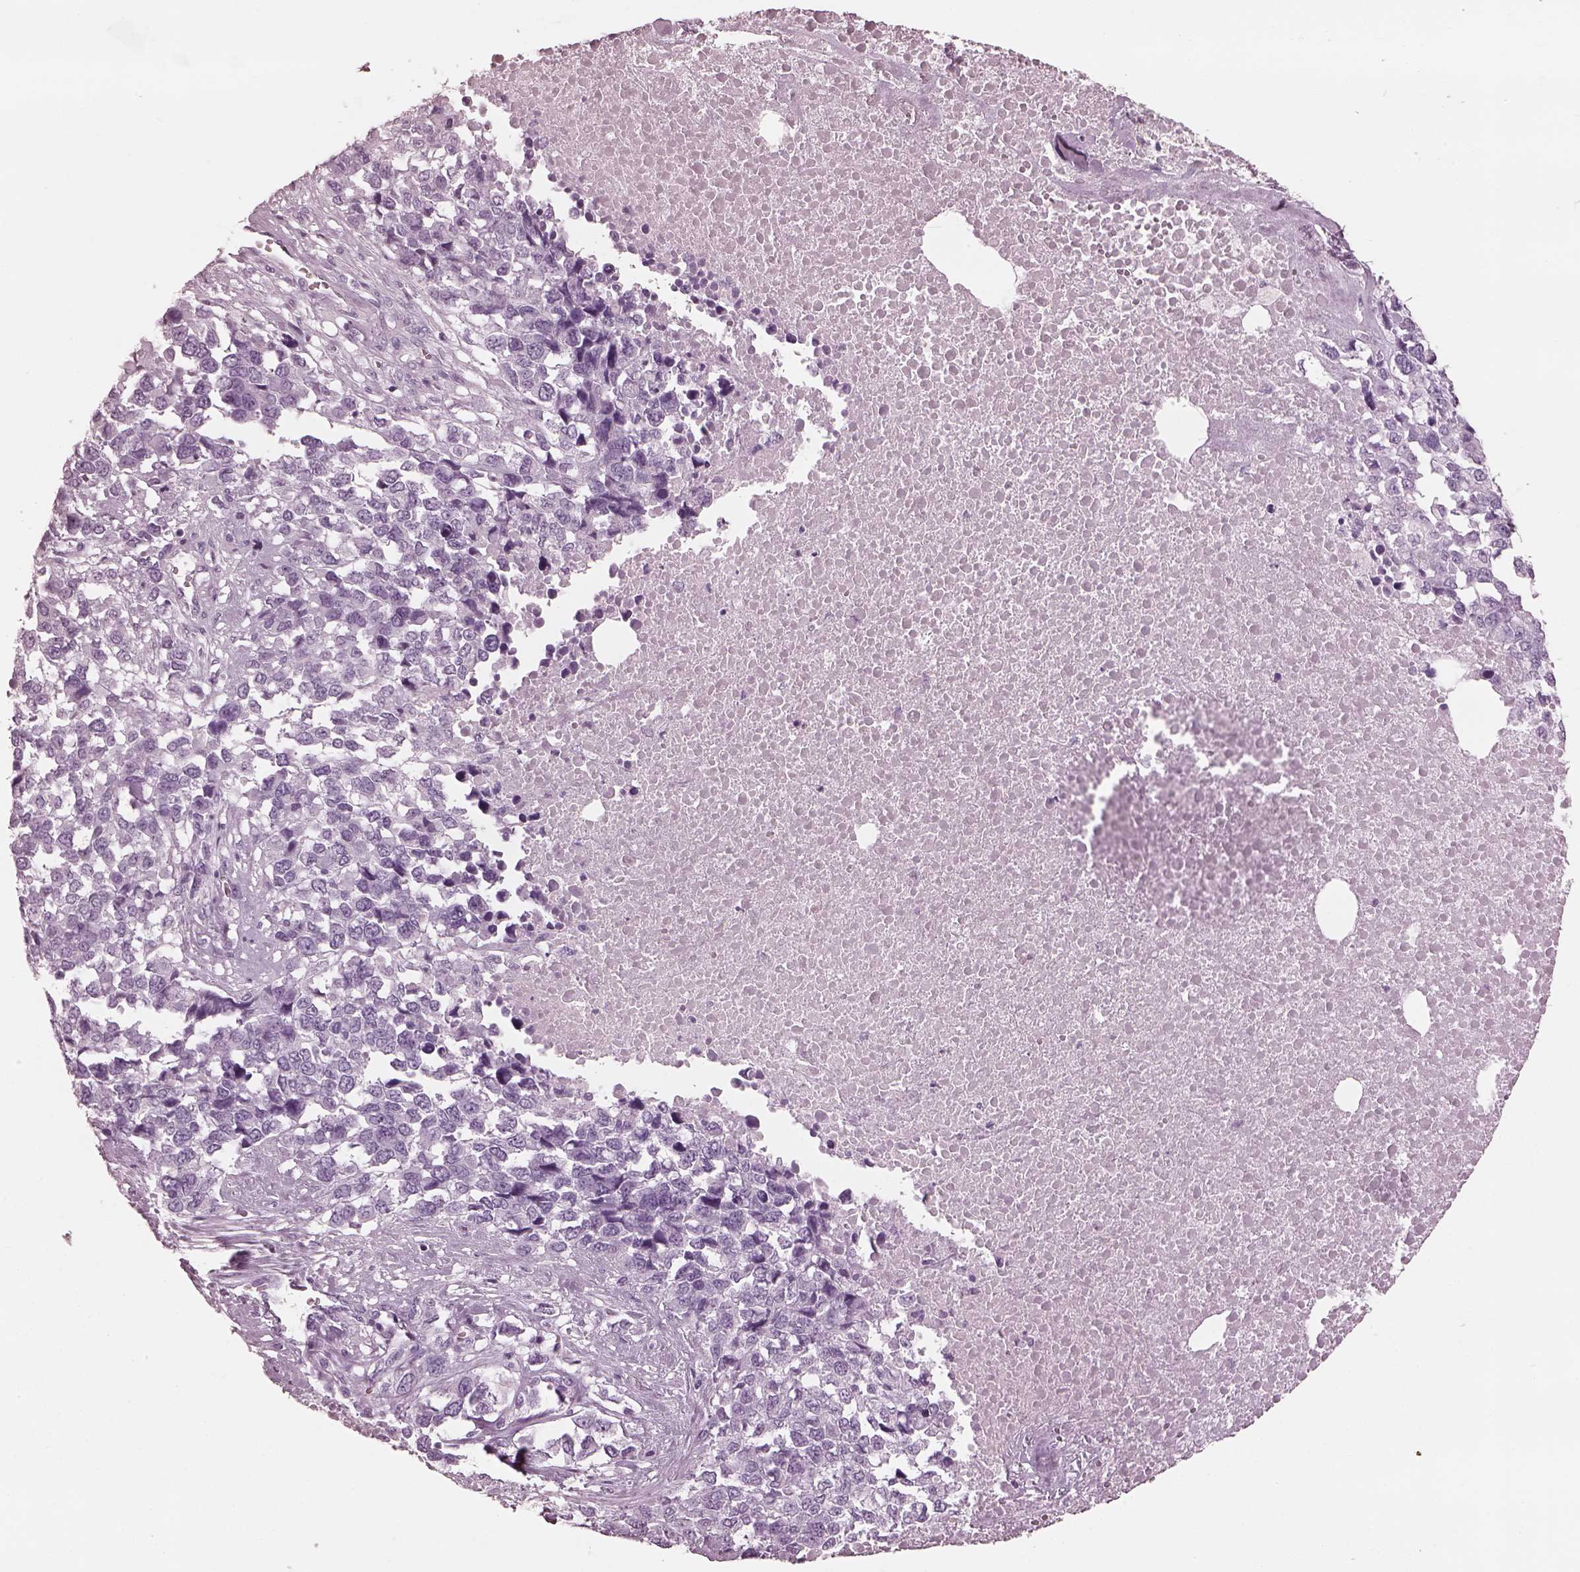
{"staining": {"intensity": "negative", "quantity": "none", "location": "none"}, "tissue": "melanoma", "cell_type": "Tumor cells", "image_type": "cancer", "snomed": [{"axis": "morphology", "description": "Malignant melanoma, Metastatic site"}, {"axis": "topography", "description": "Skin"}], "caption": "This photomicrograph is of malignant melanoma (metastatic site) stained with immunohistochemistry to label a protein in brown with the nuclei are counter-stained blue. There is no expression in tumor cells.", "gene": "FABP9", "patient": {"sex": "male", "age": 84}}